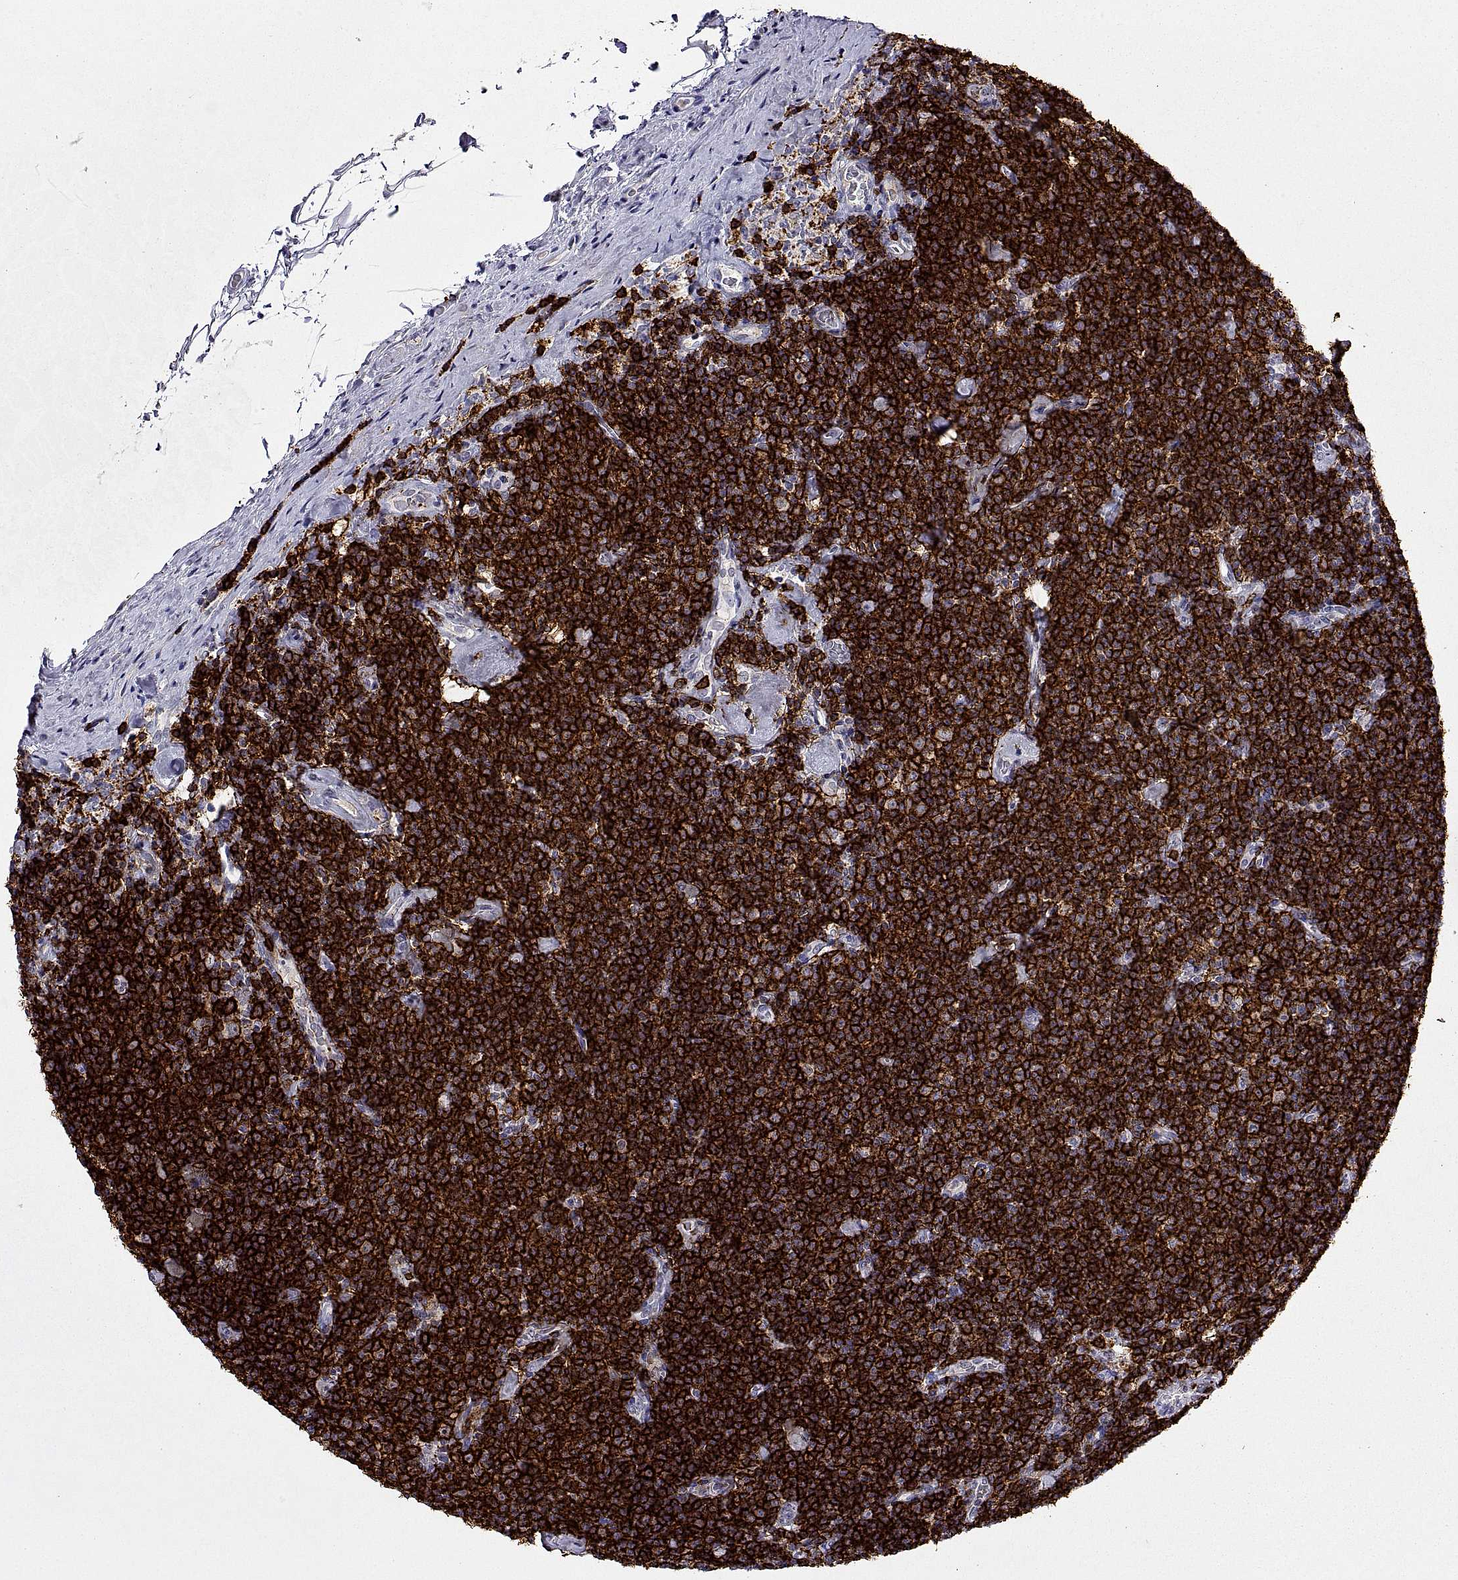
{"staining": {"intensity": "strong", "quantity": ">75%", "location": "cytoplasmic/membranous"}, "tissue": "lymphoma", "cell_type": "Tumor cells", "image_type": "cancer", "snomed": [{"axis": "morphology", "description": "Malignant lymphoma, non-Hodgkin's type, Low grade"}, {"axis": "topography", "description": "Lymph node"}], "caption": "High-power microscopy captured an IHC micrograph of lymphoma, revealing strong cytoplasmic/membranous expression in approximately >75% of tumor cells.", "gene": "MS4A1", "patient": {"sex": "male", "age": 81}}